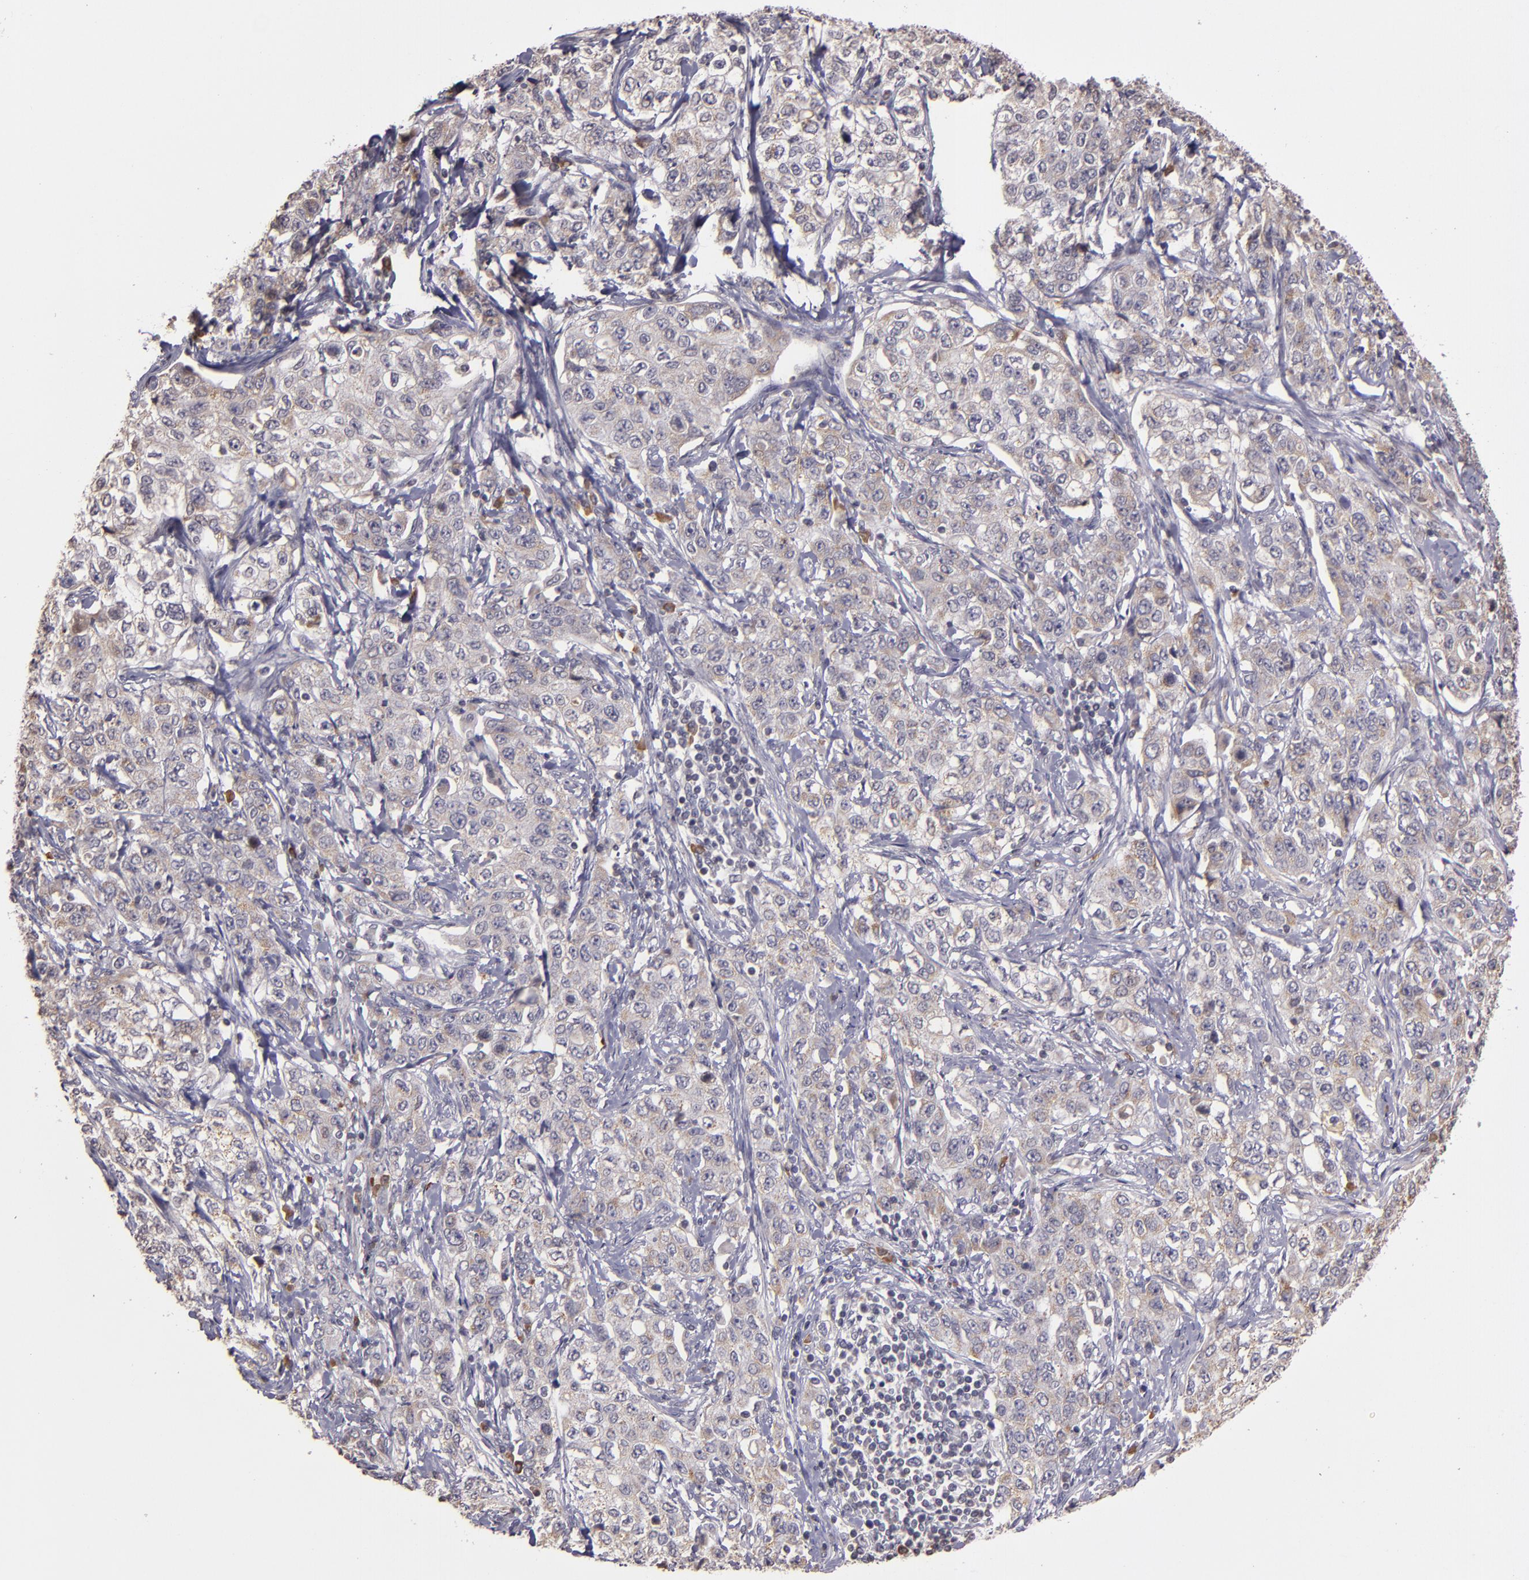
{"staining": {"intensity": "weak", "quantity": ">75%", "location": "cytoplasmic/membranous"}, "tissue": "stomach cancer", "cell_type": "Tumor cells", "image_type": "cancer", "snomed": [{"axis": "morphology", "description": "Adenocarcinoma, NOS"}, {"axis": "topography", "description": "Stomach"}], "caption": "Protein expression by immunohistochemistry (IHC) reveals weak cytoplasmic/membranous positivity in about >75% of tumor cells in adenocarcinoma (stomach). (IHC, brightfield microscopy, high magnification).", "gene": "ABL1", "patient": {"sex": "male", "age": 48}}